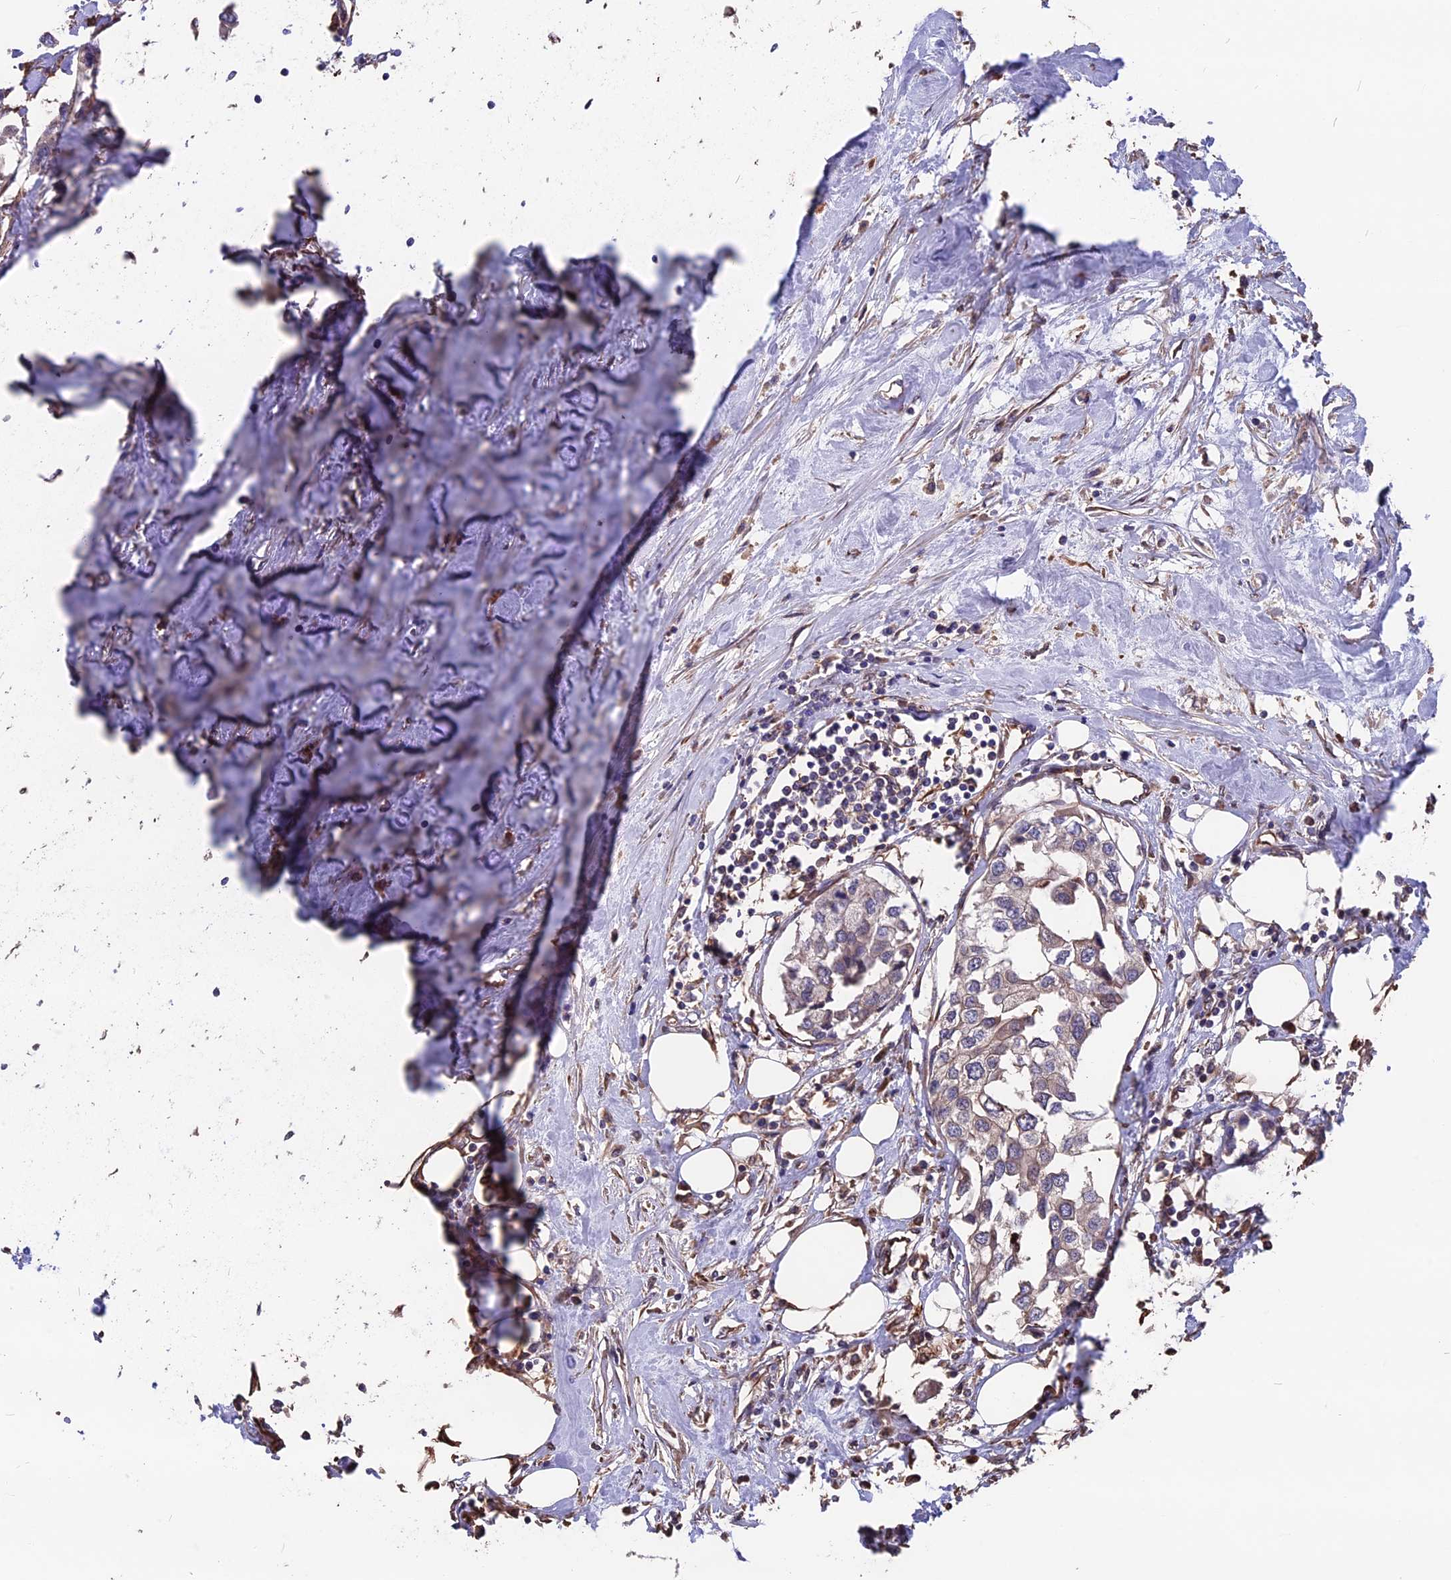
{"staining": {"intensity": "weak", "quantity": "25%-75%", "location": "cytoplasmic/membranous"}, "tissue": "urothelial cancer", "cell_type": "Tumor cells", "image_type": "cancer", "snomed": [{"axis": "morphology", "description": "Urothelial carcinoma, High grade"}, {"axis": "topography", "description": "Urinary bladder"}], "caption": "Immunohistochemical staining of urothelial cancer shows low levels of weak cytoplasmic/membranous positivity in about 25%-75% of tumor cells.", "gene": "SEH1L", "patient": {"sex": "male", "age": 64}}